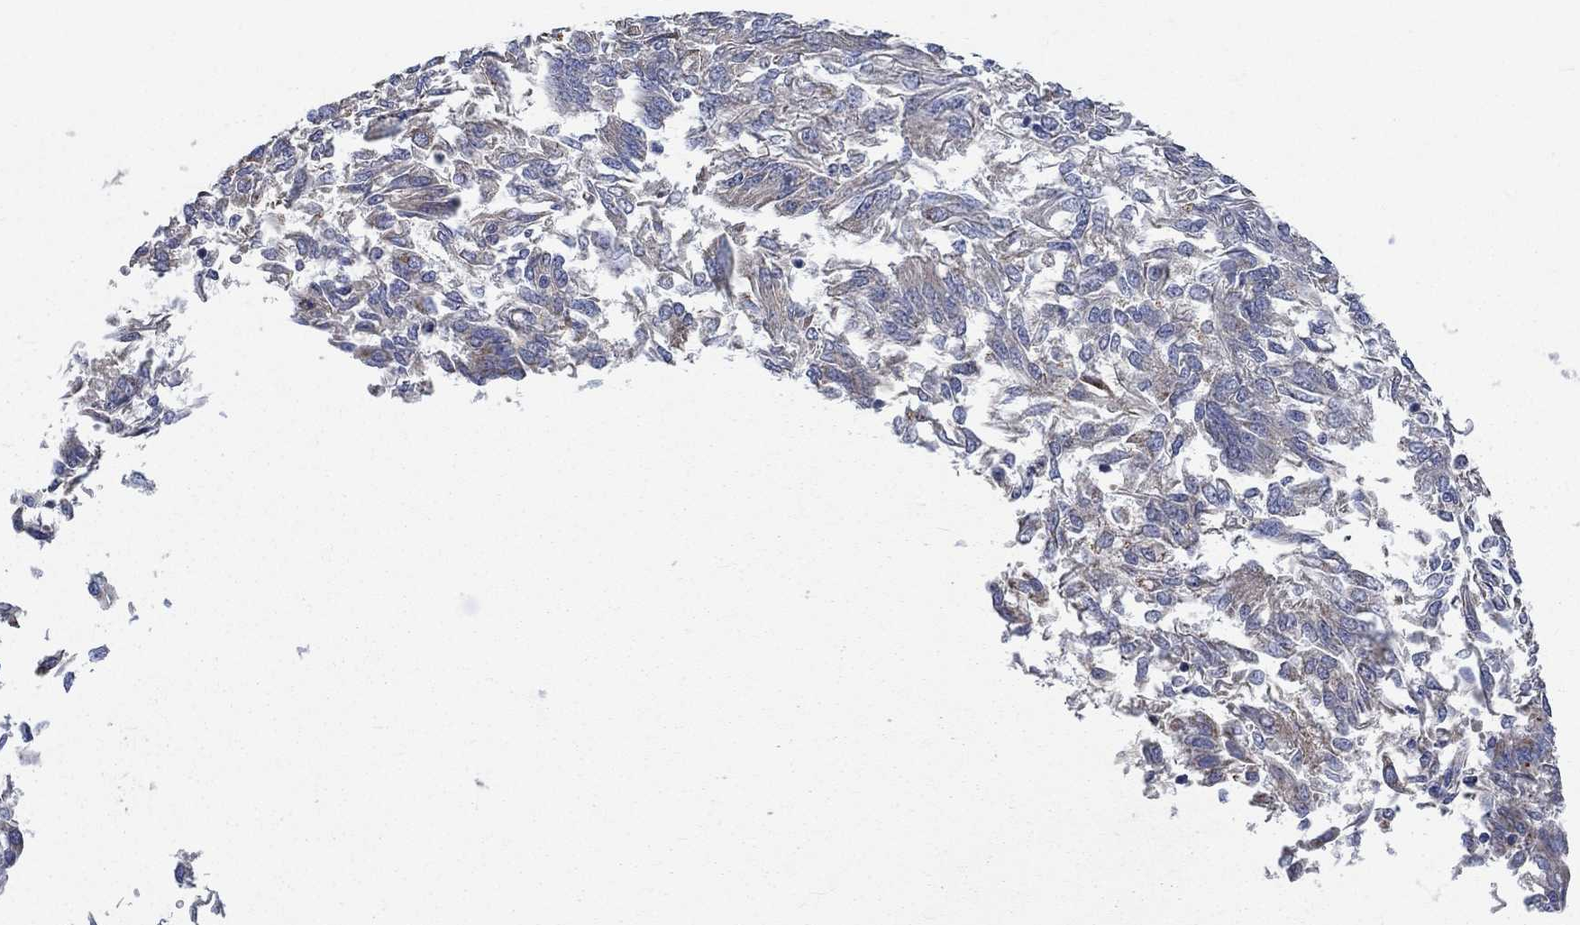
{"staining": {"intensity": "weak", "quantity": "25%-75%", "location": "cytoplasmic/membranous"}, "tissue": "endometrial cancer", "cell_type": "Tumor cells", "image_type": "cancer", "snomed": [{"axis": "morphology", "description": "Adenocarcinoma, NOS"}, {"axis": "topography", "description": "Endometrium"}], "caption": "An immunohistochemistry (IHC) histopathology image of neoplastic tissue is shown. Protein staining in brown shows weak cytoplasmic/membranous positivity in endometrial cancer (adenocarcinoma) within tumor cells. Using DAB (brown) and hematoxylin (blue) stains, captured at high magnification using brightfield microscopy.", "gene": "UGT8", "patient": {"sex": "female", "age": 58}}